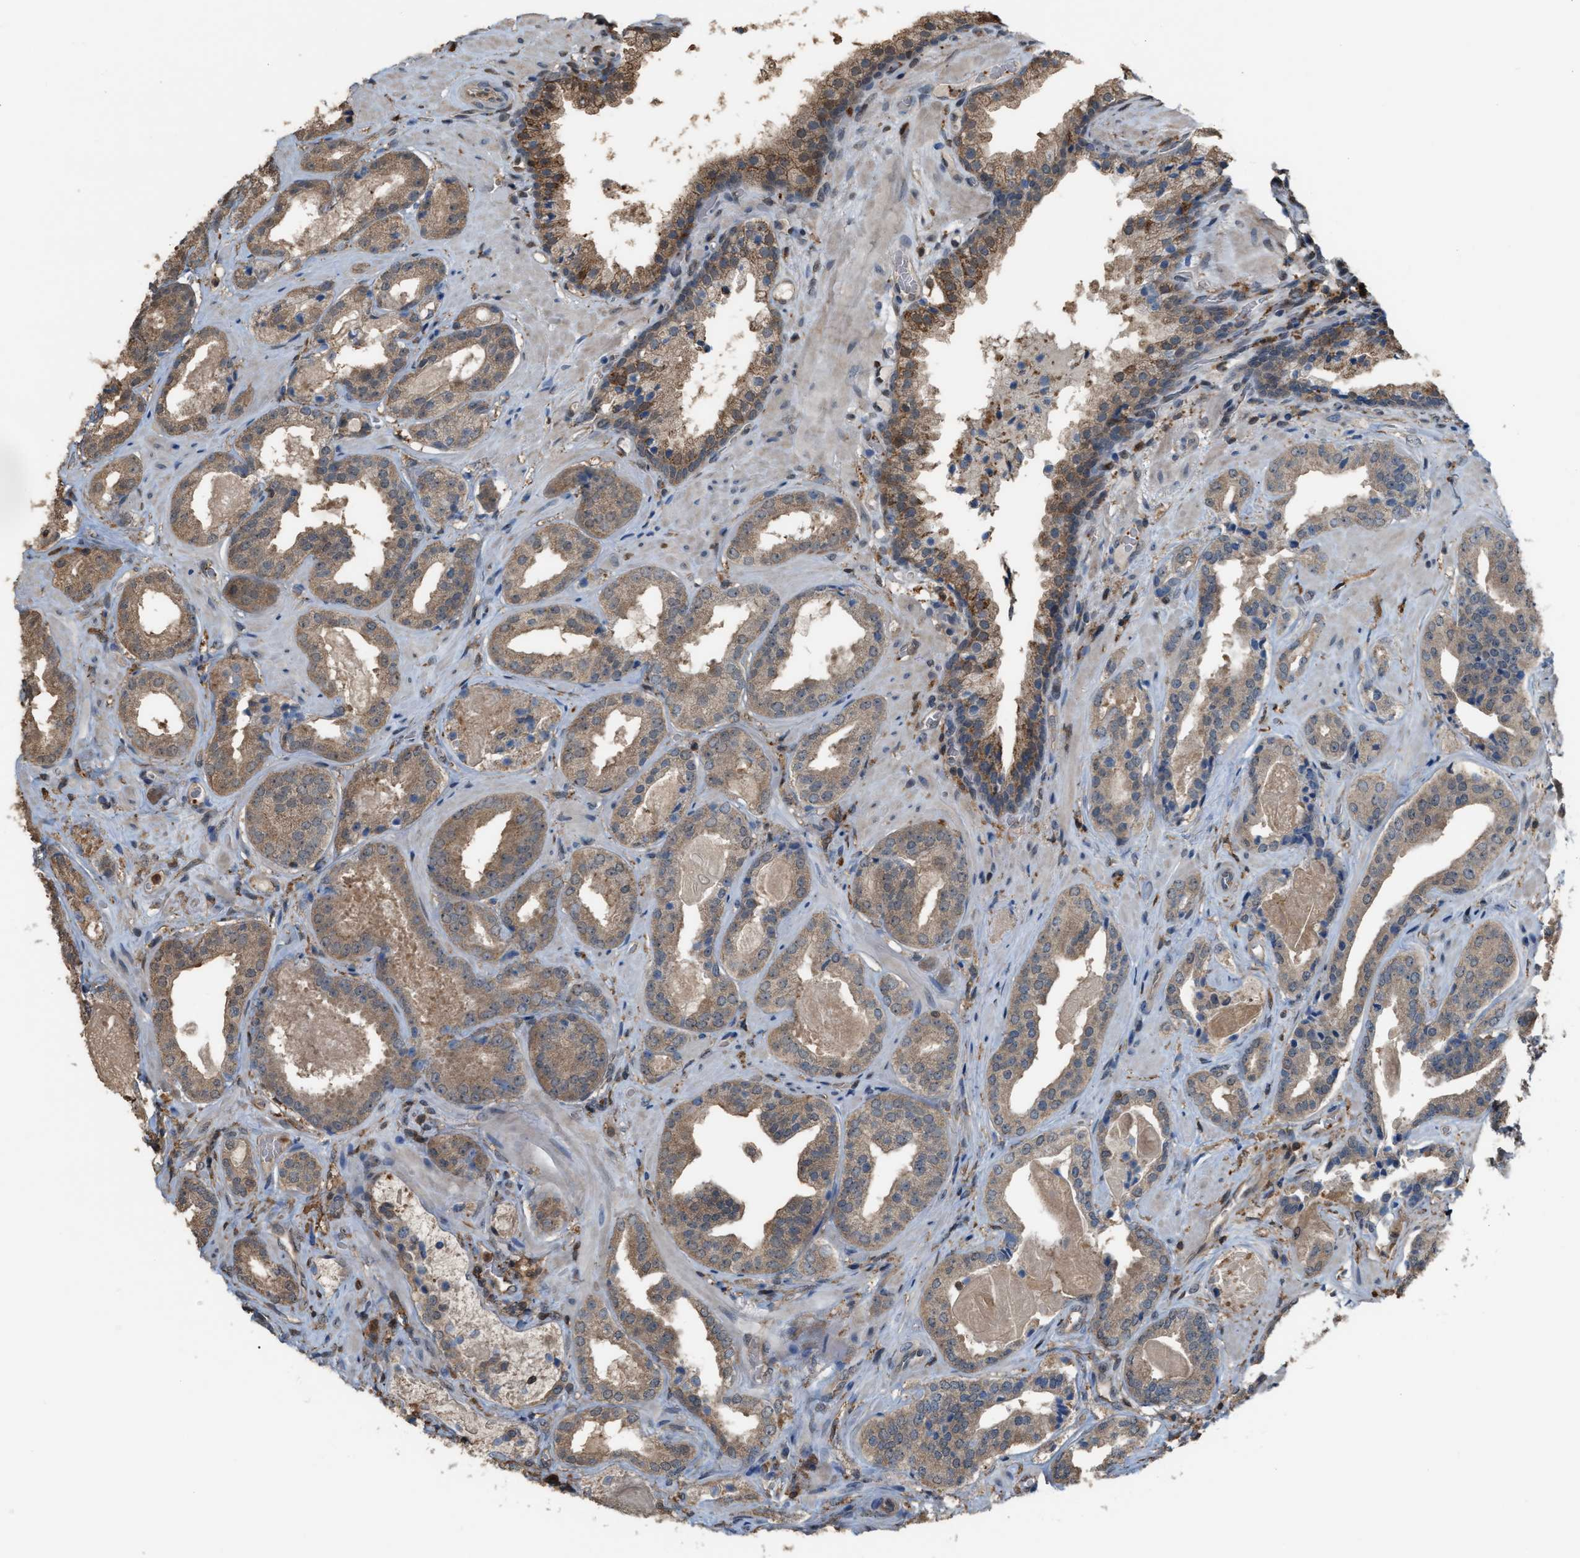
{"staining": {"intensity": "moderate", "quantity": ">75%", "location": "cytoplasmic/membranous"}, "tissue": "prostate cancer", "cell_type": "Tumor cells", "image_type": "cancer", "snomed": [{"axis": "morphology", "description": "Adenocarcinoma, Low grade"}, {"axis": "topography", "description": "Prostate"}], "caption": "Protein staining exhibits moderate cytoplasmic/membranous staining in about >75% of tumor cells in prostate cancer (low-grade adenocarcinoma).", "gene": "MTPN", "patient": {"sex": "male", "age": 71}}